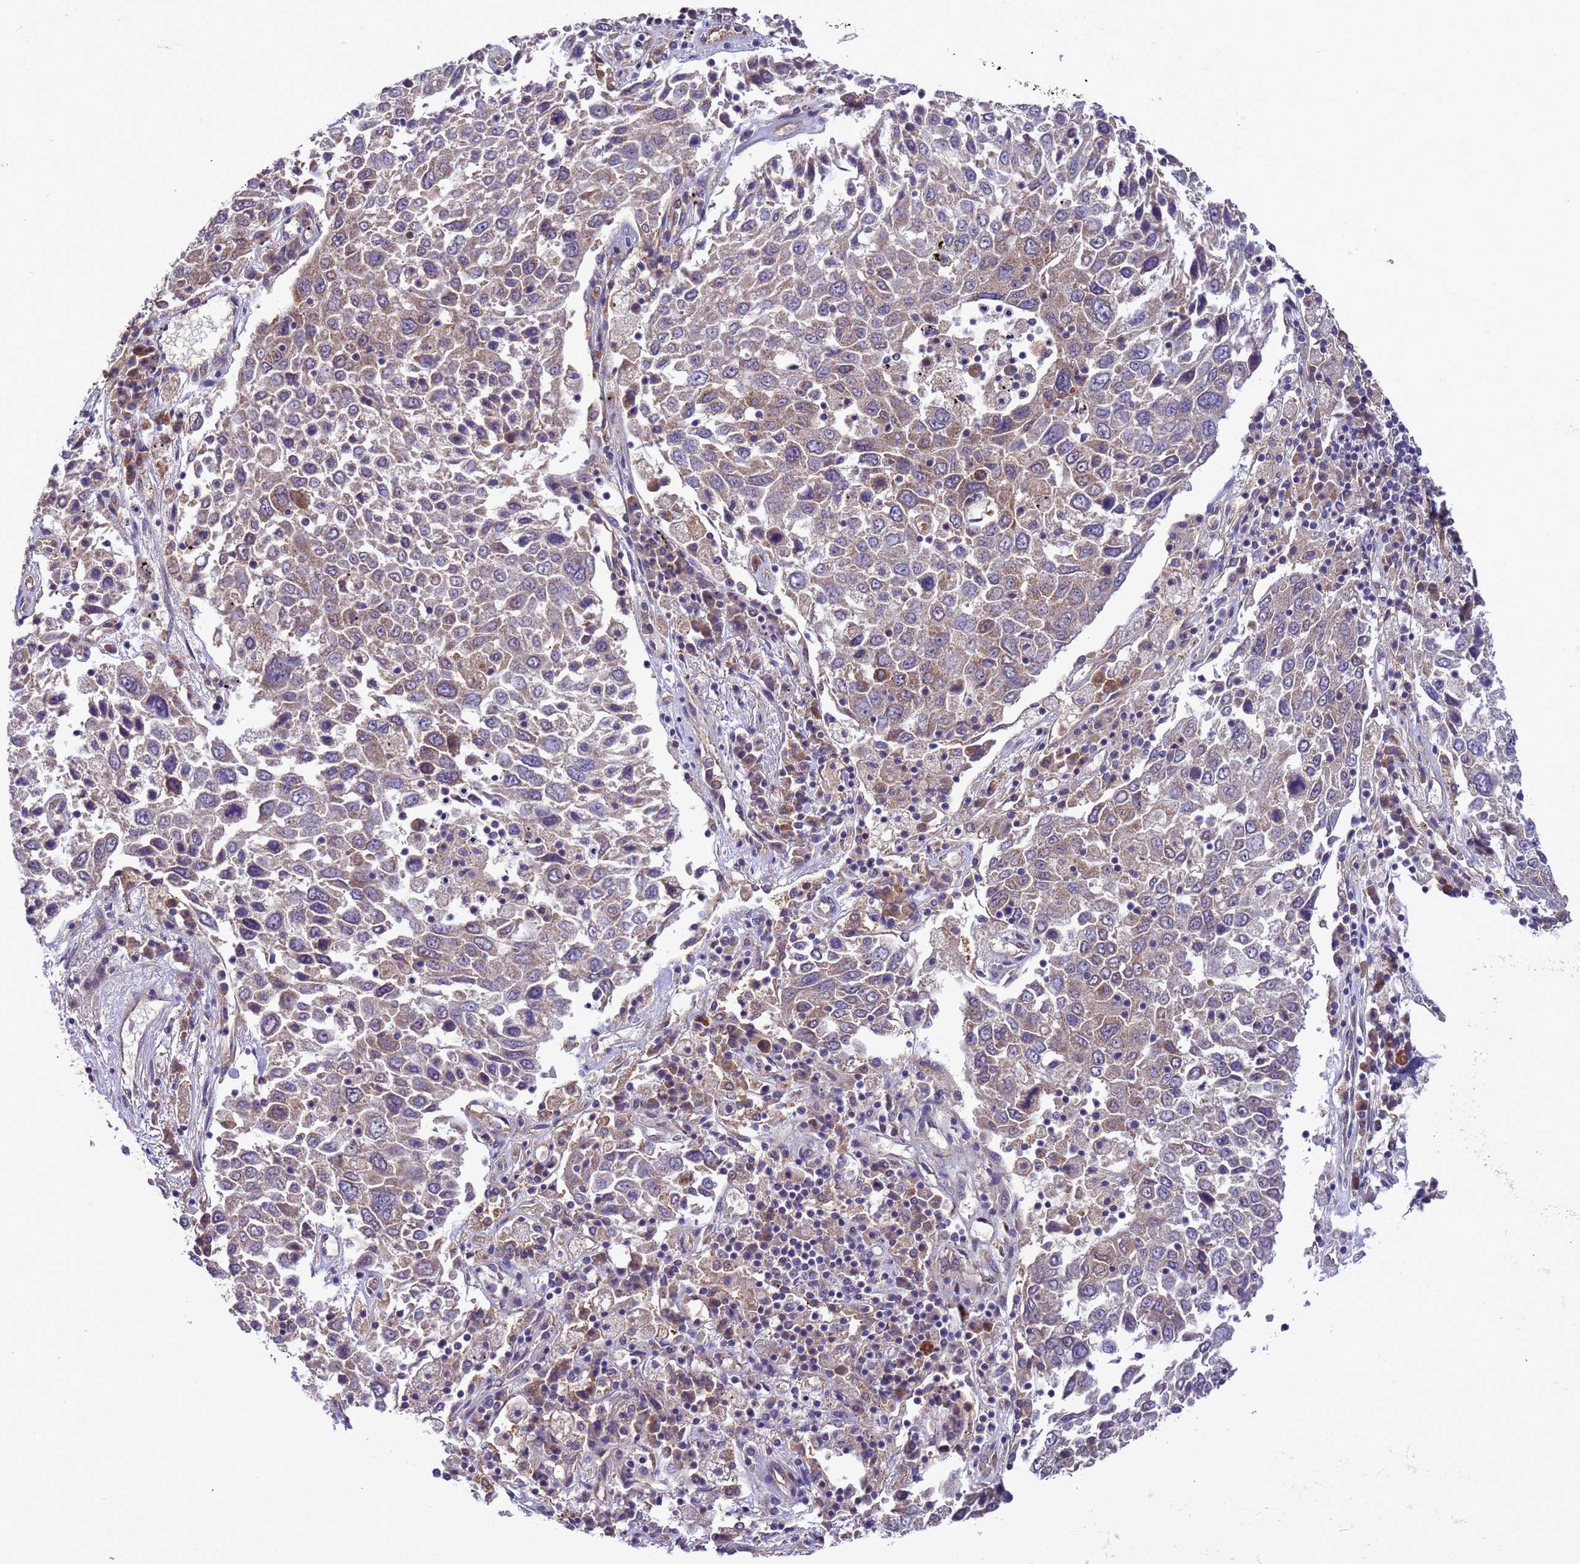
{"staining": {"intensity": "weak", "quantity": "25%-75%", "location": "cytoplasmic/membranous"}, "tissue": "lung cancer", "cell_type": "Tumor cells", "image_type": "cancer", "snomed": [{"axis": "morphology", "description": "Squamous cell carcinoma, NOS"}, {"axis": "topography", "description": "Lung"}], "caption": "A low amount of weak cytoplasmic/membranous staining is seen in about 25%-75% of tumor cells in lung squamous cell carcinoma tissue.", "gene": "ARHGAP12", "patient": {"sex": "male", "age": 65}}